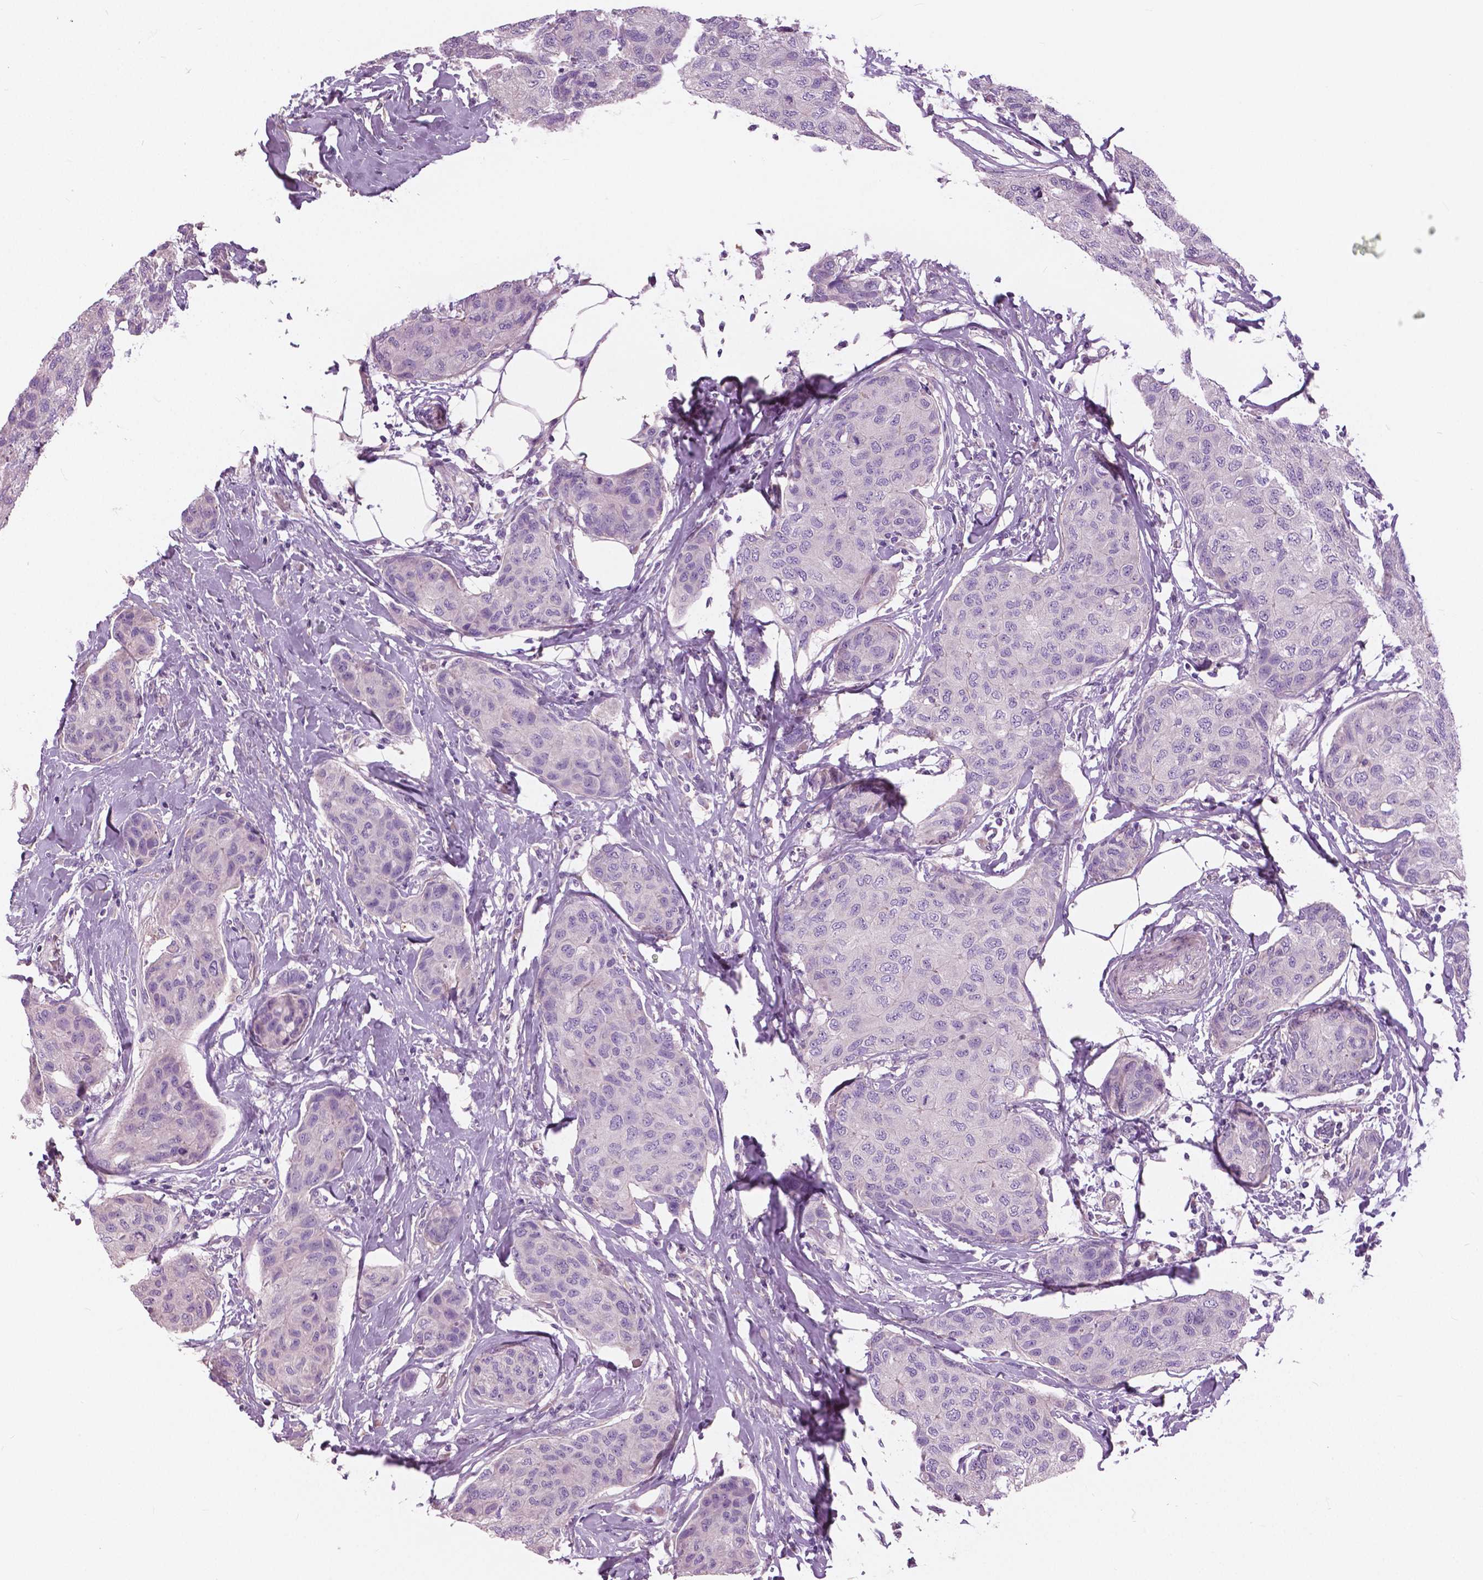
{"staining": {"intensity": "negative", "quantity": "none", "location": "none"}, "tissue": "breast cancer", "cell_type": "Tumor cells", "image_type": "cancer", "snomed": [{"axis": "morphology", "description": "Duct carcinoma"}, {"axis": "topography", "description": "Breast"}], "caption": "A photomicrograph of human breast cancer is negative for staining in tumor cells. Nuclei are stained in blue.", "gene": "SERPINI1", "patient": {"sex": "female", "age": 80}}